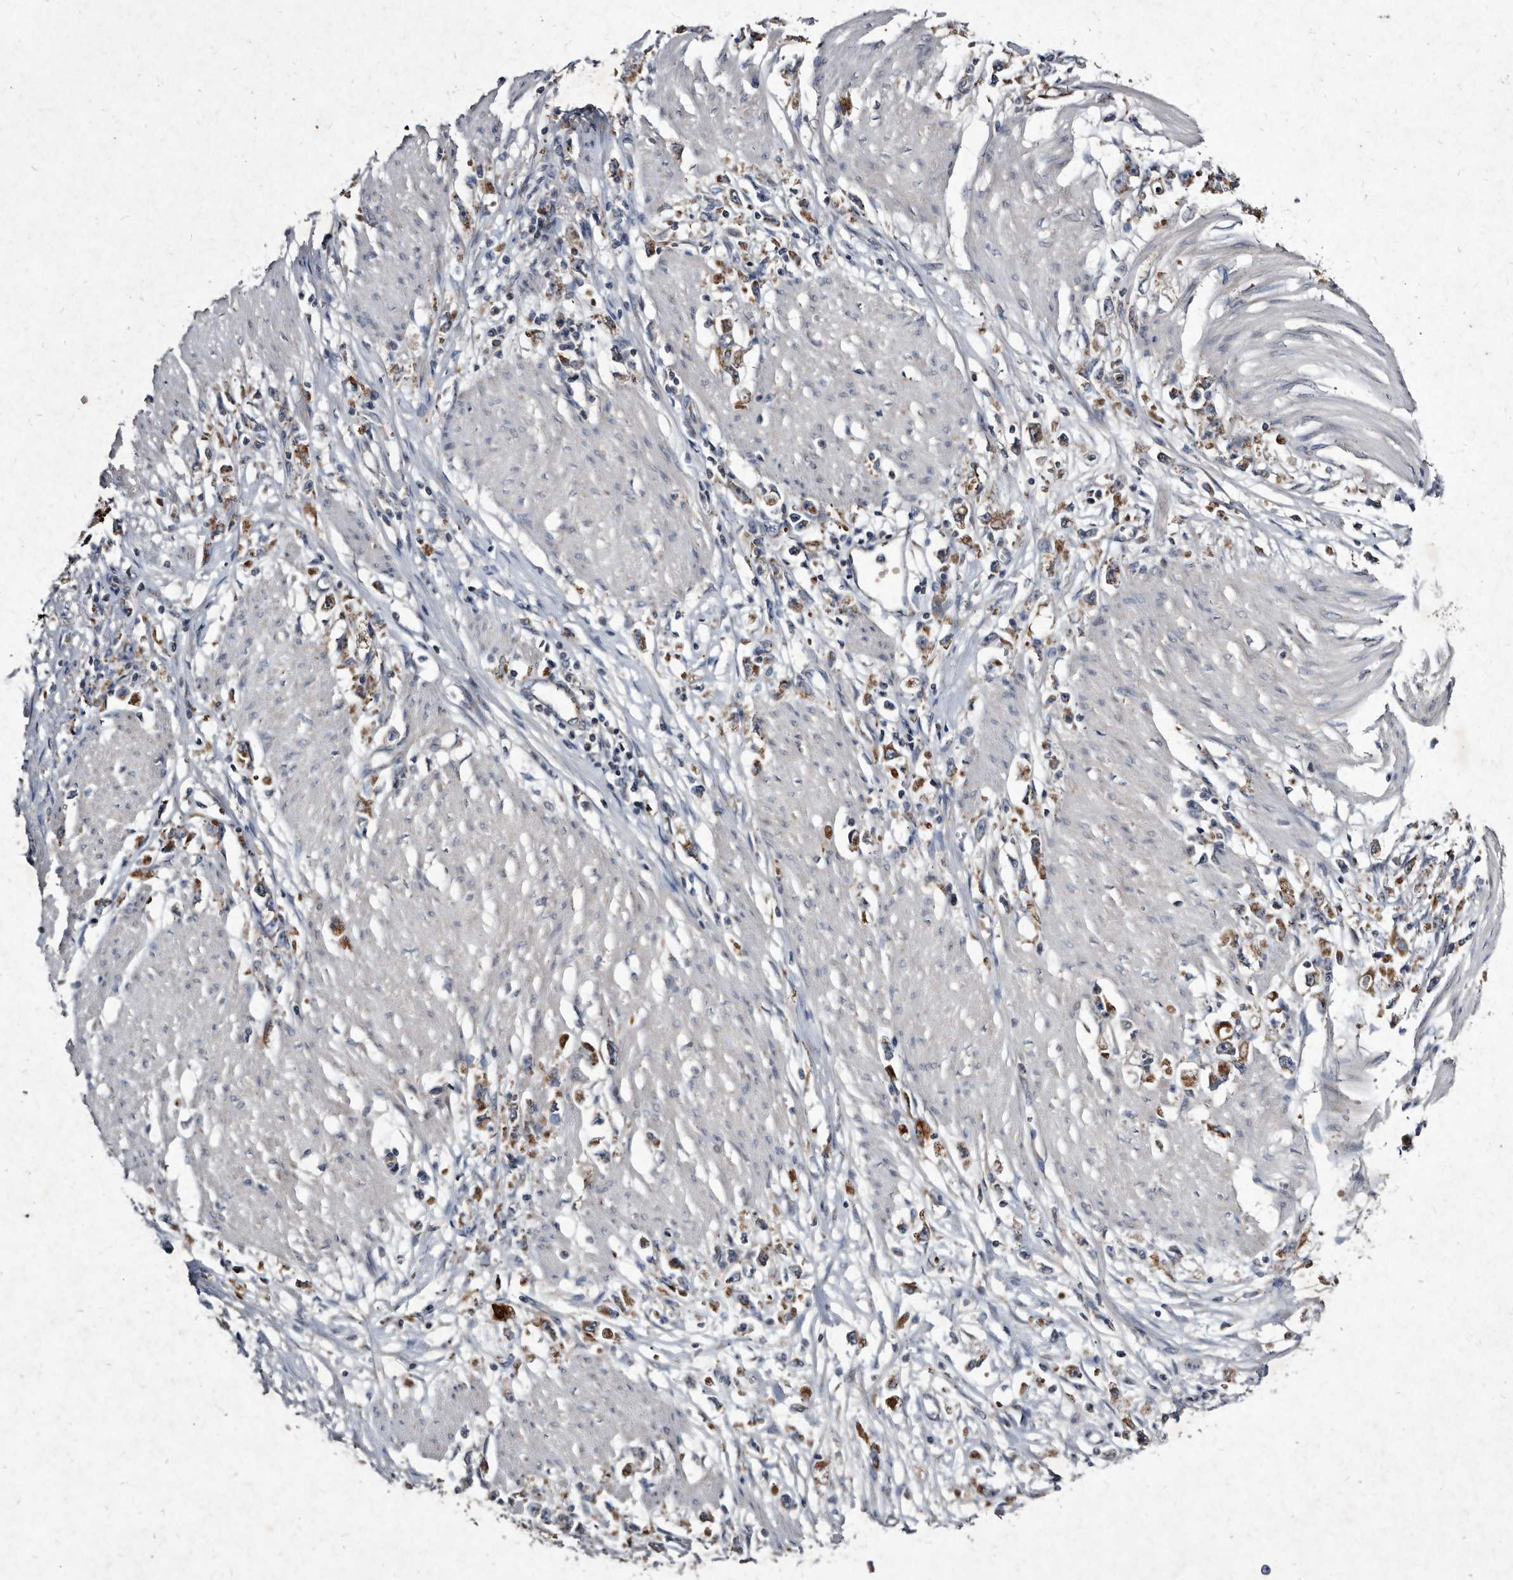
{"staining": {"intensity": "moderate", "quantity": ">75%", "location": "cytoplasmic/membranous"}, "tissue": "stomach cancer", "cell_type": "Tumor cells", "image_type": "cancer", "snomed": [{"axis": "morphology", "description": "Adenocarcinoma, NOS"}, {"axis": "topography", "description": "Stomach"}], "caption": "DAB immunohistochemical staining of human adenocarcinoma (stomach) shows moderate cytoplasmic/membranous protein positivity in about >75% of tumor cells. (DAB (3,3'-diaminobenzidine) IHC, brown staining for protein, blue staining for nuclei).", "gene": "YPEL3", "patient": {"sex": "female", "age": 59}}